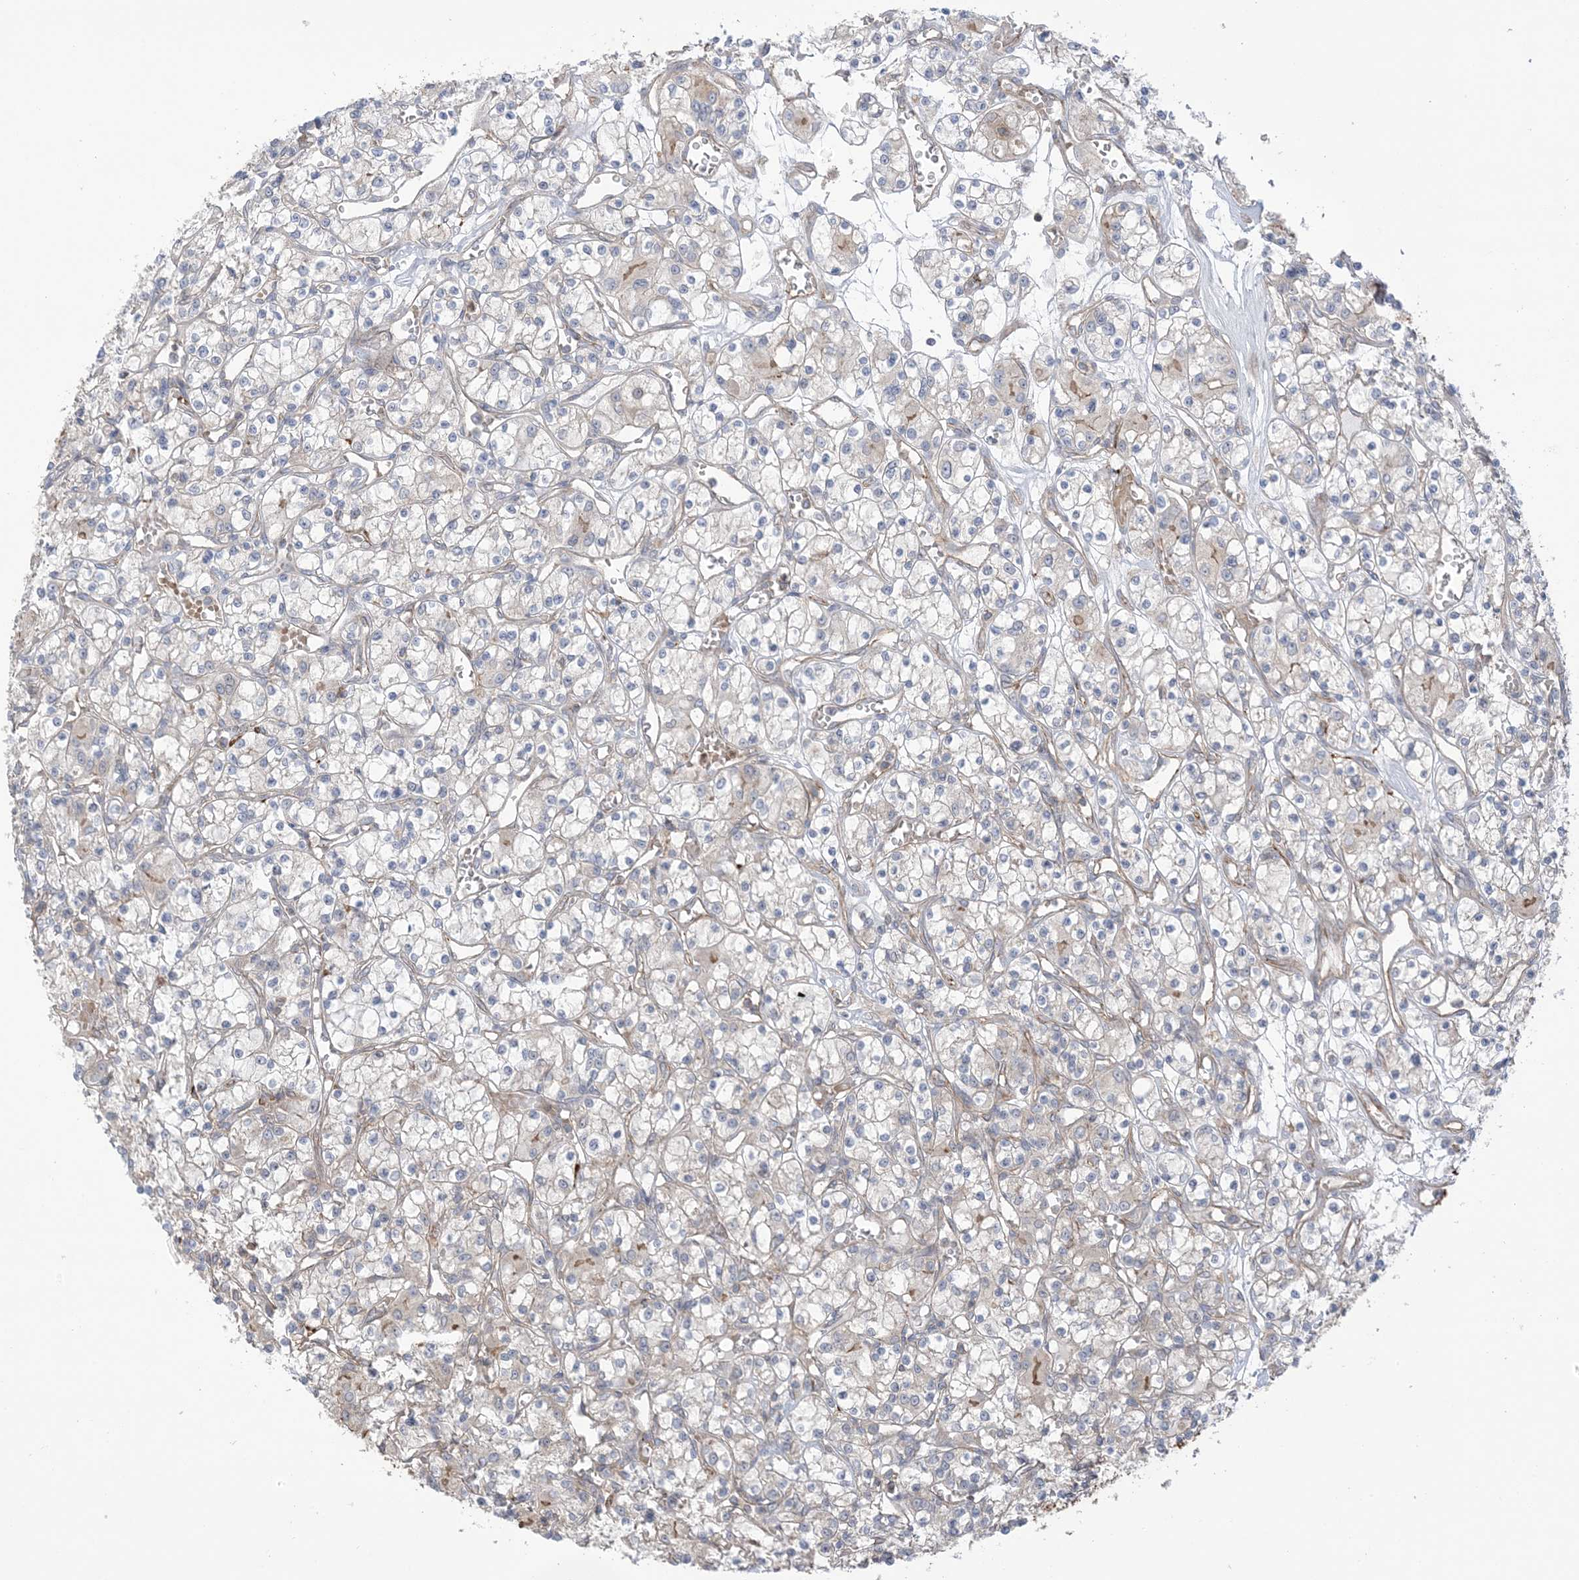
{"staining": {"intensity": "moderate", "quantity": "<25%", "location": "cytoplasmic/membranous"}, "tissue": "renal cancer", "cell_type": "Tumor cells", "image_type": "cancer", "snomed": [{"axis": "morphology", "description": "Adenocarcinoma, NOS"}, {"axis": "topography", "description": "Kidney"}], "caption": "Immunohistochemistry (IHC) of human renal adenocarcinoma displays low levels of moderate cytoplasmic/membranous positivity in about <25% of tumor cells.", "gene": "ICMT", "patient": {"sex": "female", "age": 59}}